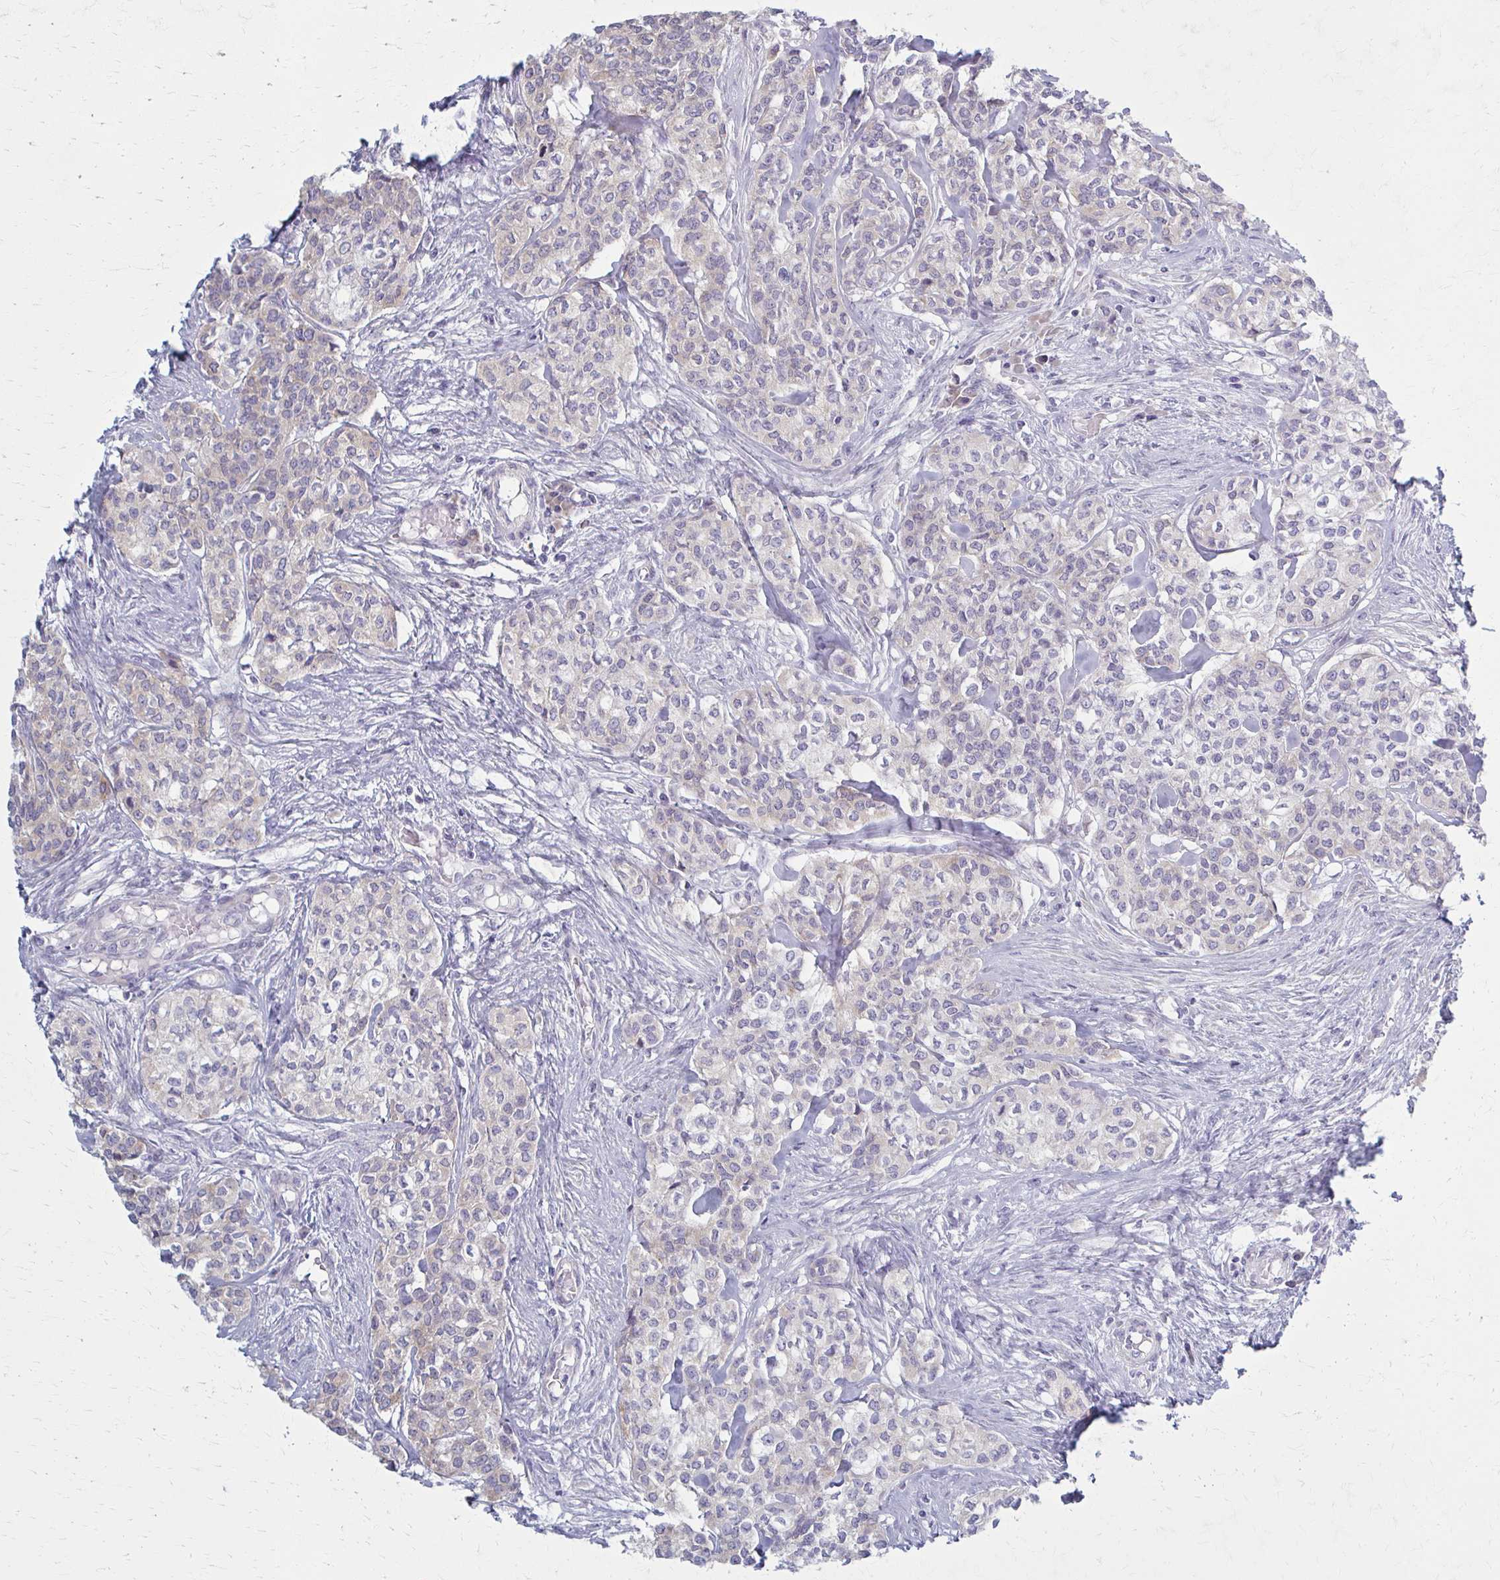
{"staining": {"intensity": "weak", "quantity": "<25%", "location": "cytoplasmic/membranous"}, "tissue": "head and neck cancer", "cell_type": "Tumor cells", "image_type": "cancer", "snomed": [{"axis": "morphology", "description": "Adenocarcinoma, NOS"}, {"axis": "topography", "description": "Head-Neck"}], "caption": "A histopathology image of head and neck cancer stained for a protein demonstrates no brown staining in tumor cells.", "gene": "PRKRA", "patient": {"sex": "male", "age": 81}}